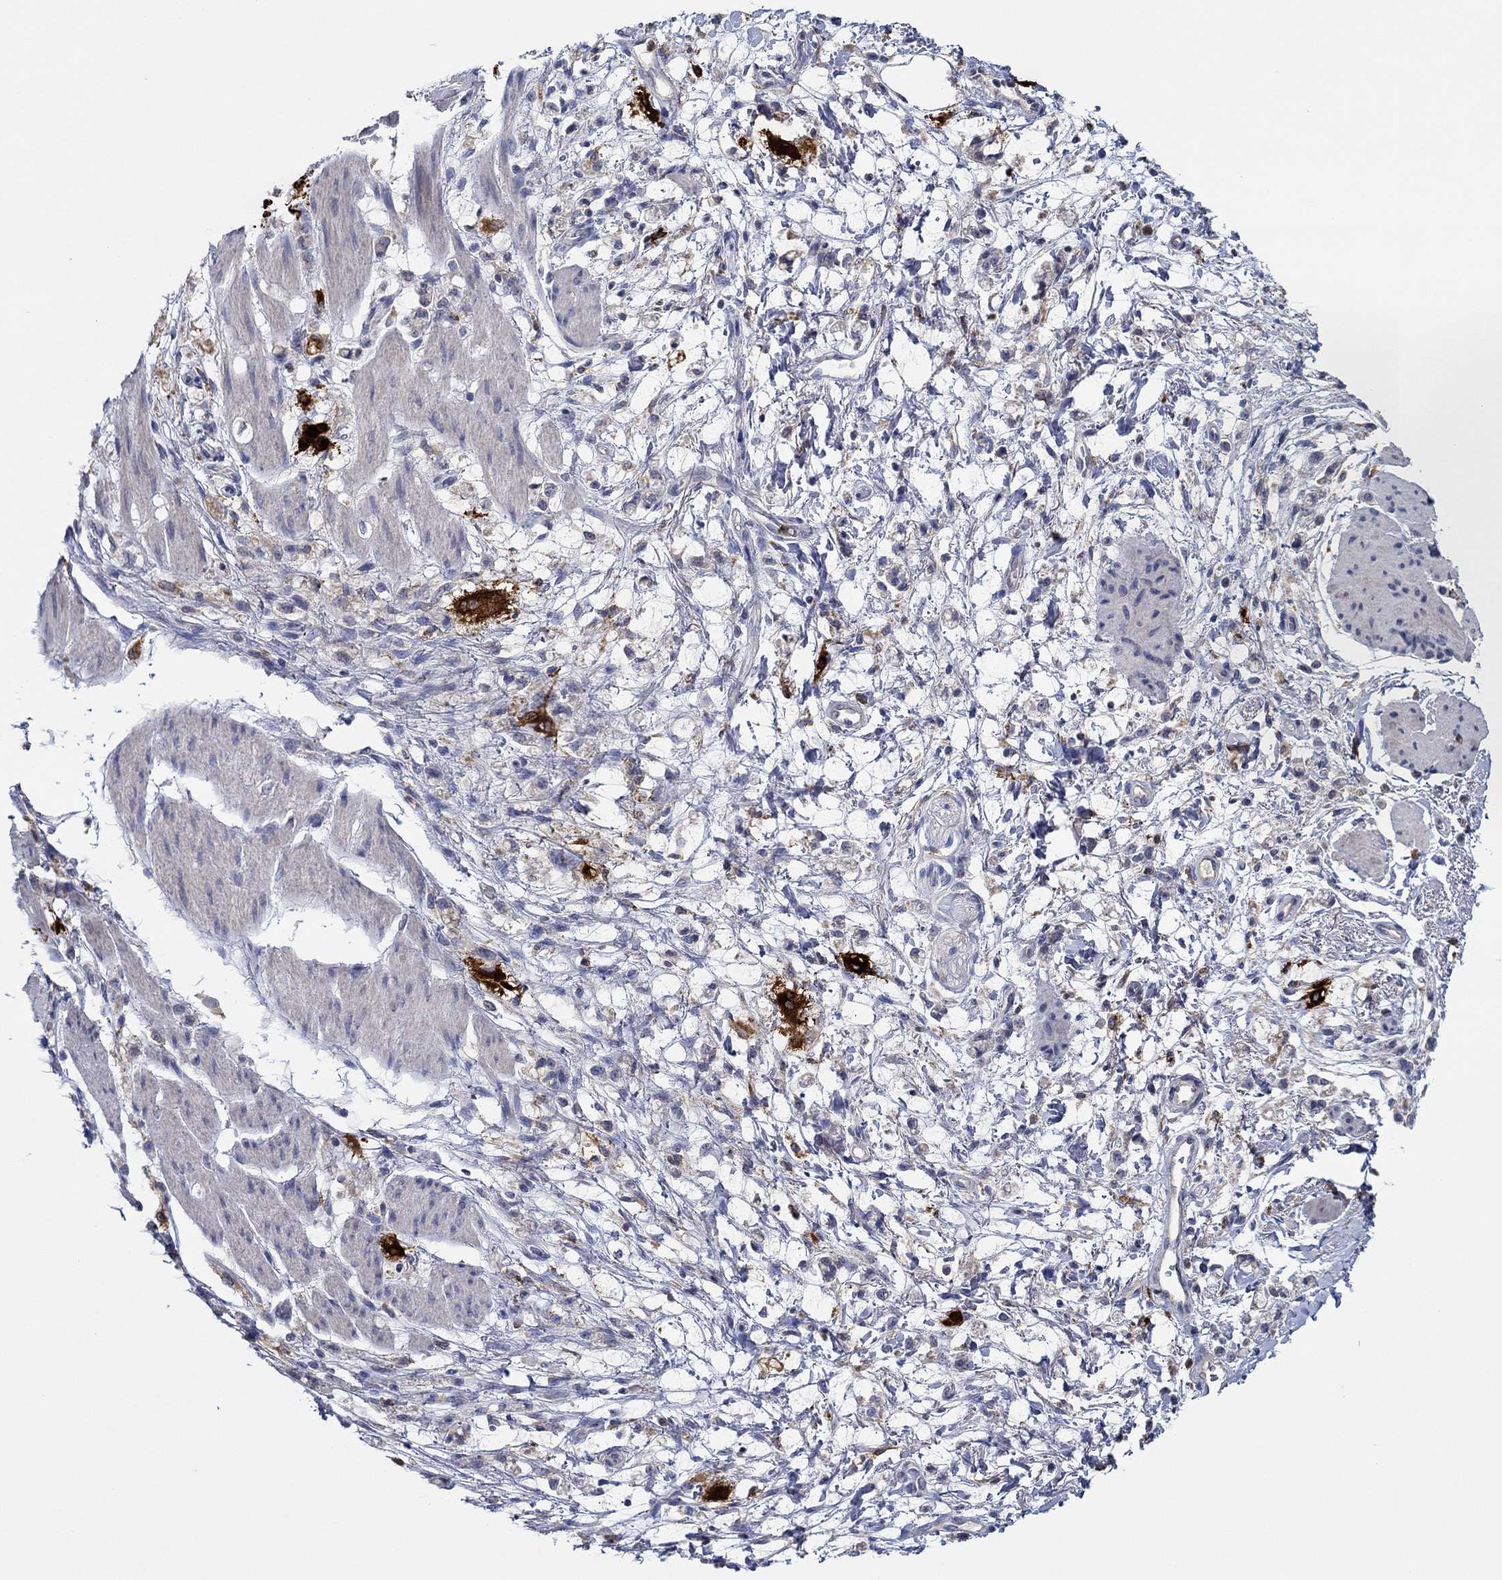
{"staining": {"intensity": "weak", "quantity": "<25%", "location": "cytoplasmic/membranous"}, "tissue": "stomach cancer", "cell_type": "Tumor cells", "image_type": "cancer", "snomed": [{"axis": "morphology", "description": "Adenocarcinoma, NOS"}, {"axis": "topography", "description": "Stomach"}], "caption": "Micrograph shows no significant protein staining in tumor cells of stomach cancer (adenocarcinoma).", "gene": "CHIT1", "patient": {"sex": "female", "age": 60}}